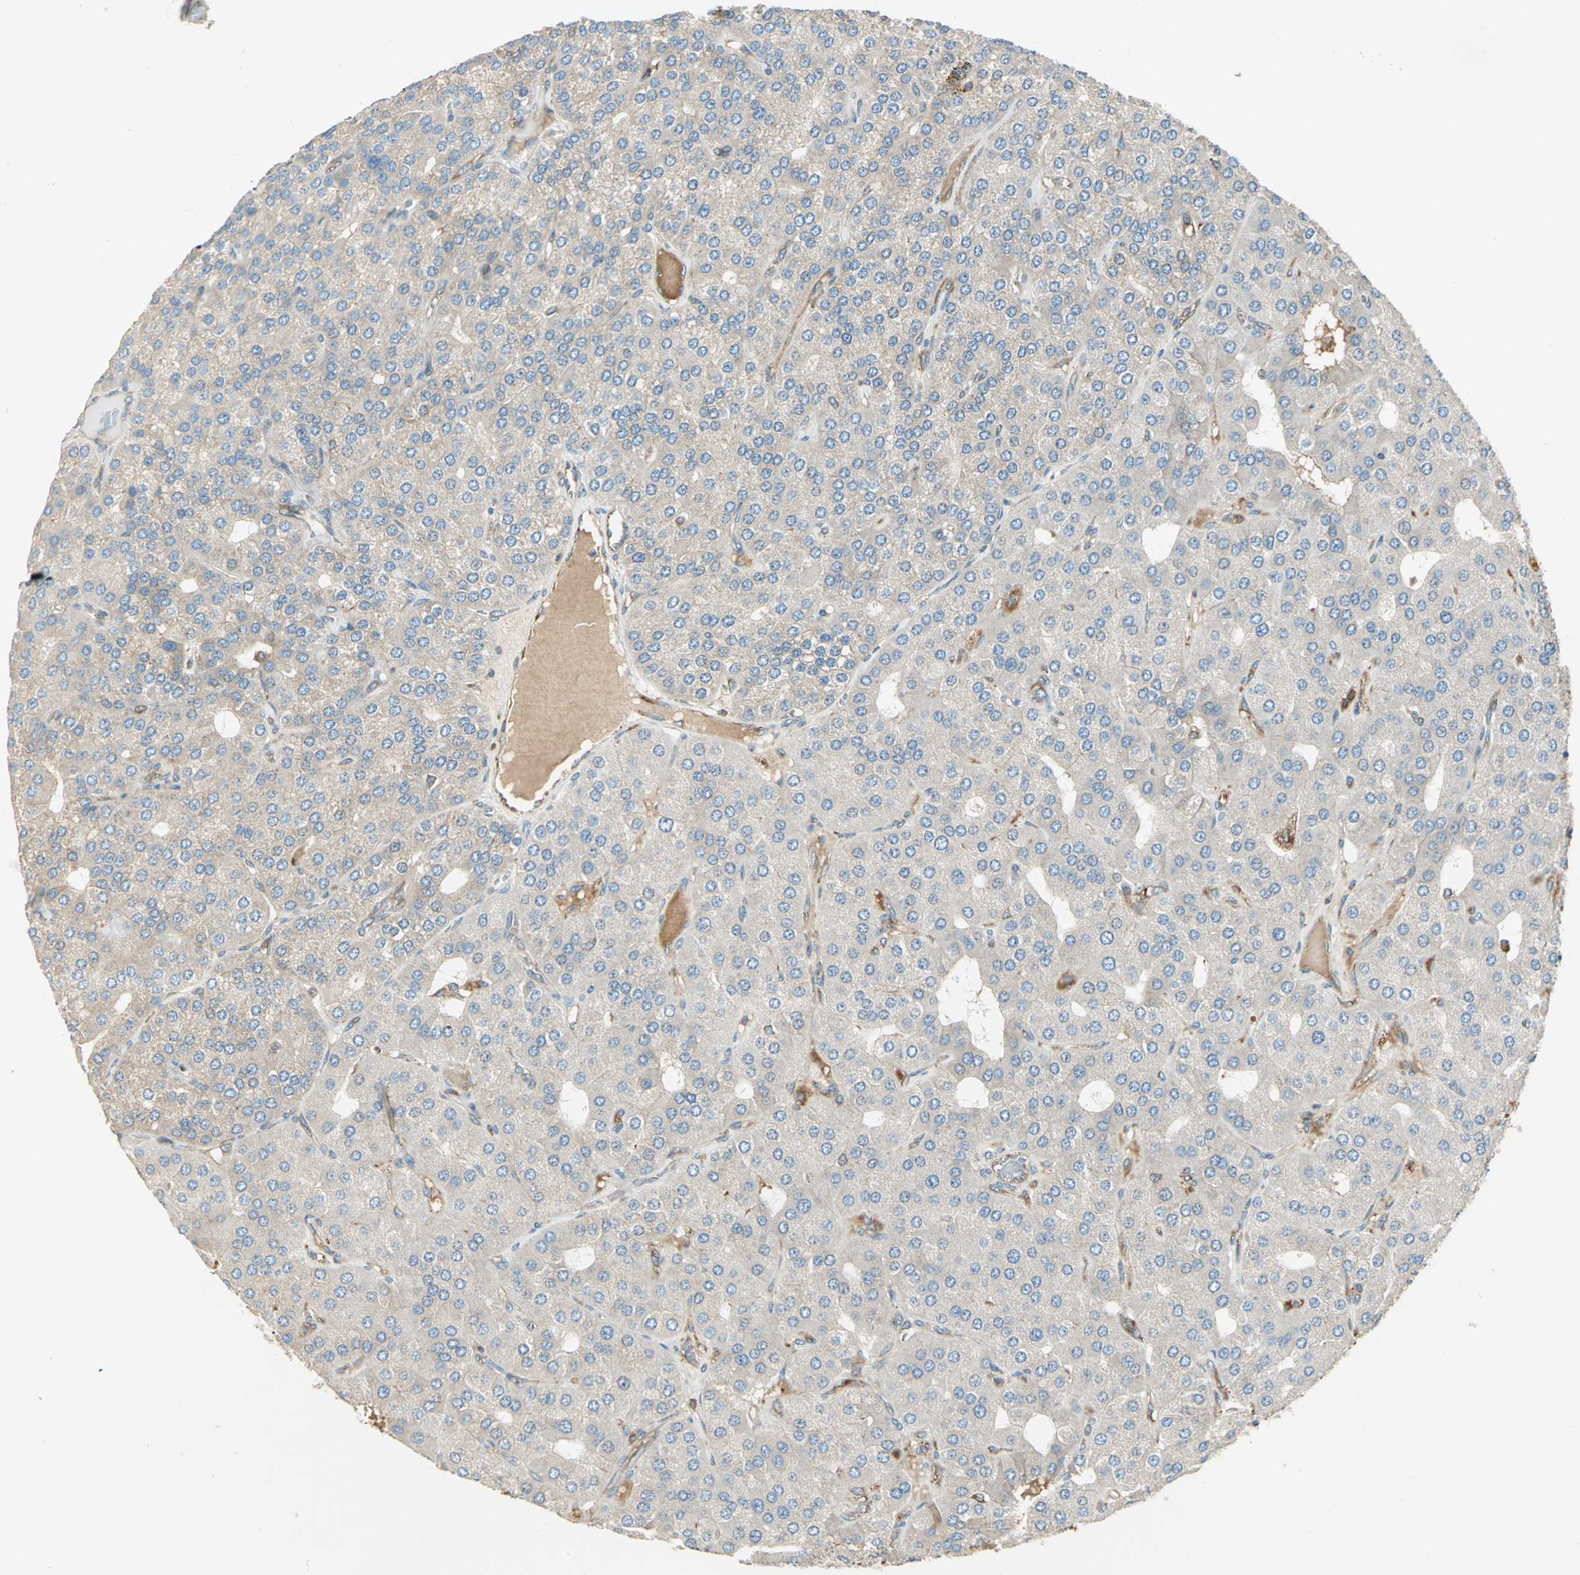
{"staining": {"intensity": "weak", "quantity": ">75%", "location": "cytoplasmic/membranous"}, "tissue": "parathyroid gland", "cell_type": "Glandular cells", "image_type": "normal", "snomed": [{"axis": "morphology", "description": "Normal tissue, NOS"}, {"axis": "morphology", "description": "Adenoma, NOS"}, {"axis": "topography", "description": "Parathyroid gland"}], "caption": "DAB (3,3'-diaminobenzidine) immunohistochemical staining of normal parathyroid gland reveals weak cytoplasmic/membranous protein staining in approximately >75% of glandular cells.", "gene": "PDIA4", "patient": {"sex": "female", "age": 86}}